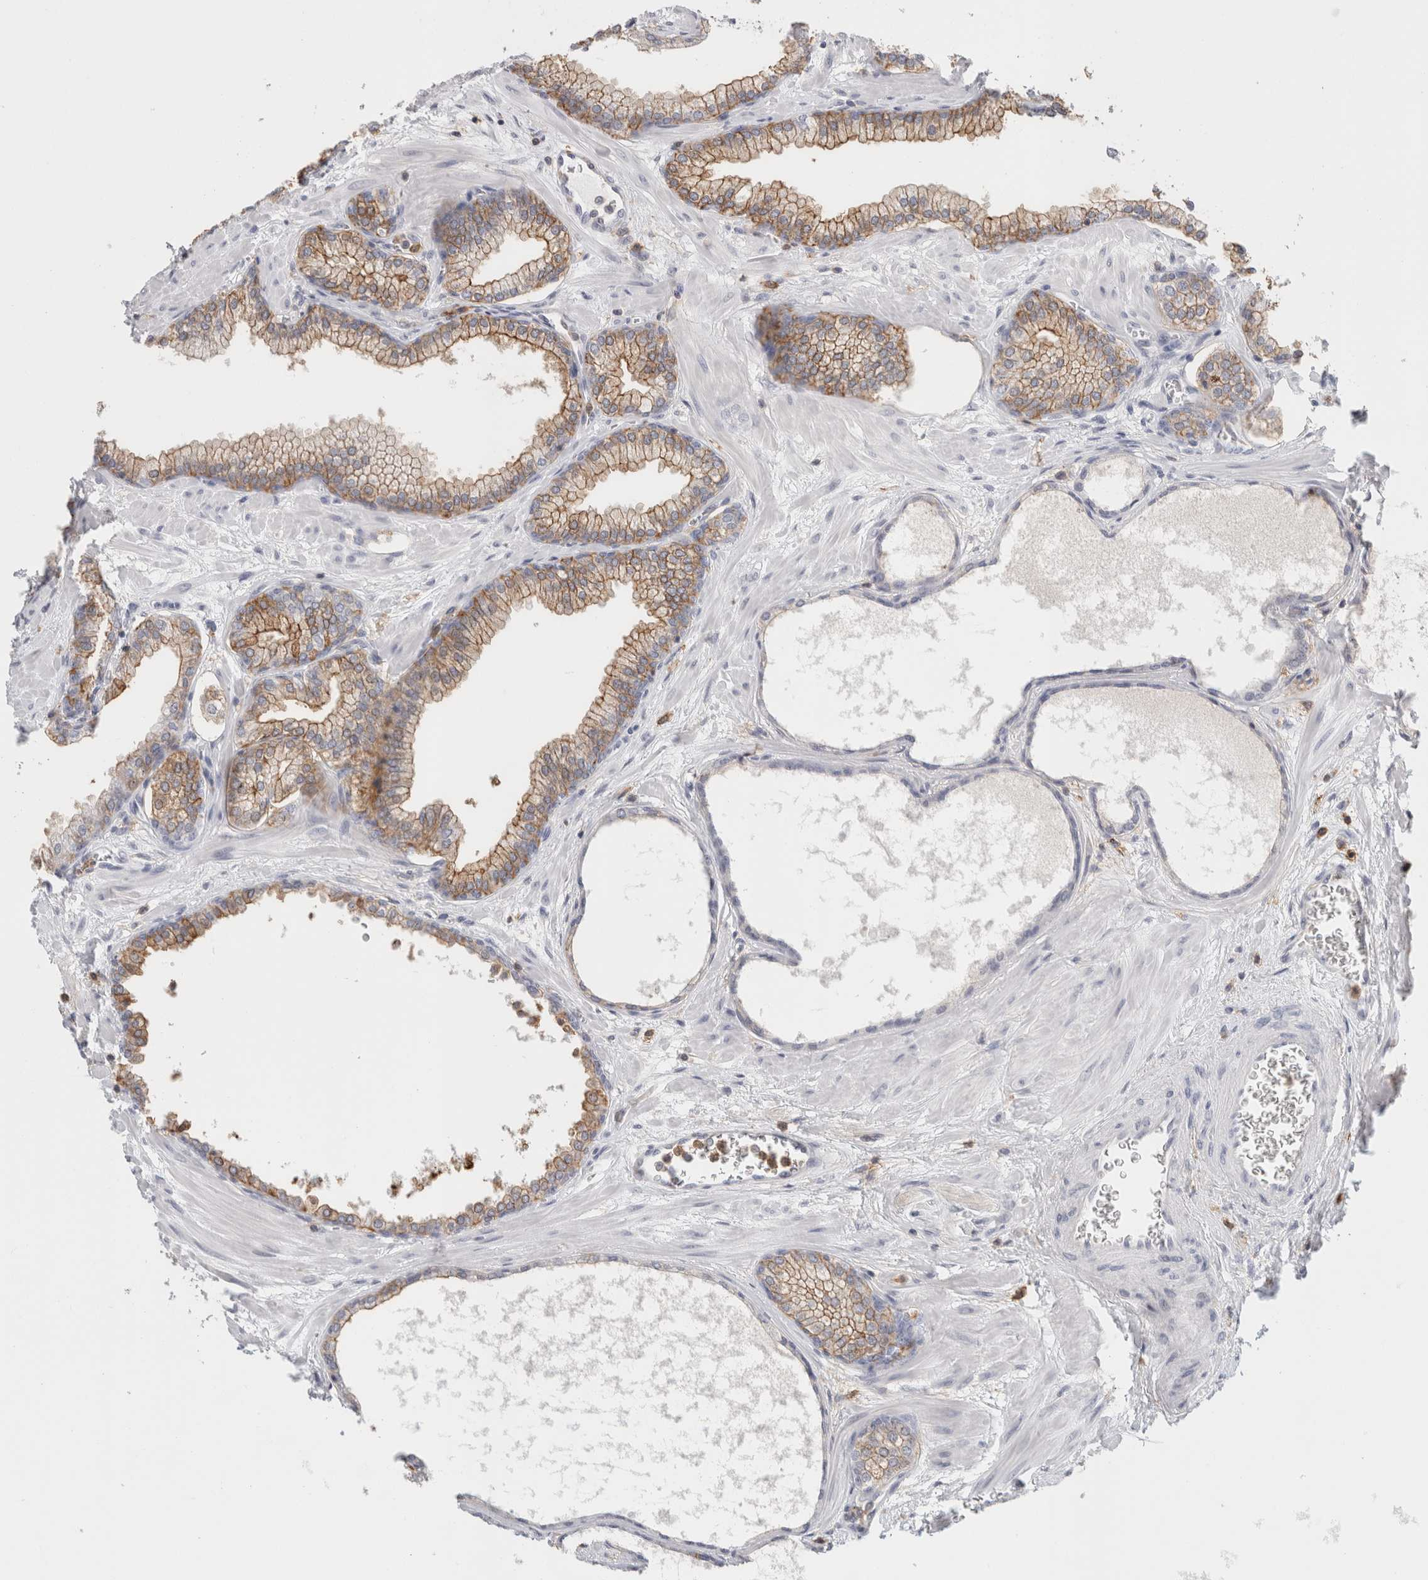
{"staining": {"intensity": "moderate", "quantity": ">75%", "location": "cytoplasmic/membranous"}, "tissue": "prostate", "cell_type": "Glandular cells", "image_type": "normal", "snomed": [{"axis": "morphology", "description": "Normal tissue, NOS"}, {"axis": "morphology", "description": "Urothelial carcinoma, Low grade"}, {"axis": "topography", "description": "Urinary bladder"}, {"axis": "topography", "description": "Prostate"}], "caption": "Prostate stained for a protein reveals moderate cytoplasmic/membranous positivity in glandular cells. (Brightfield microscopy of DAB IHC at high magnification).", "gene": "P2RY2", "patient": {"sex": "male", "age": 60}}